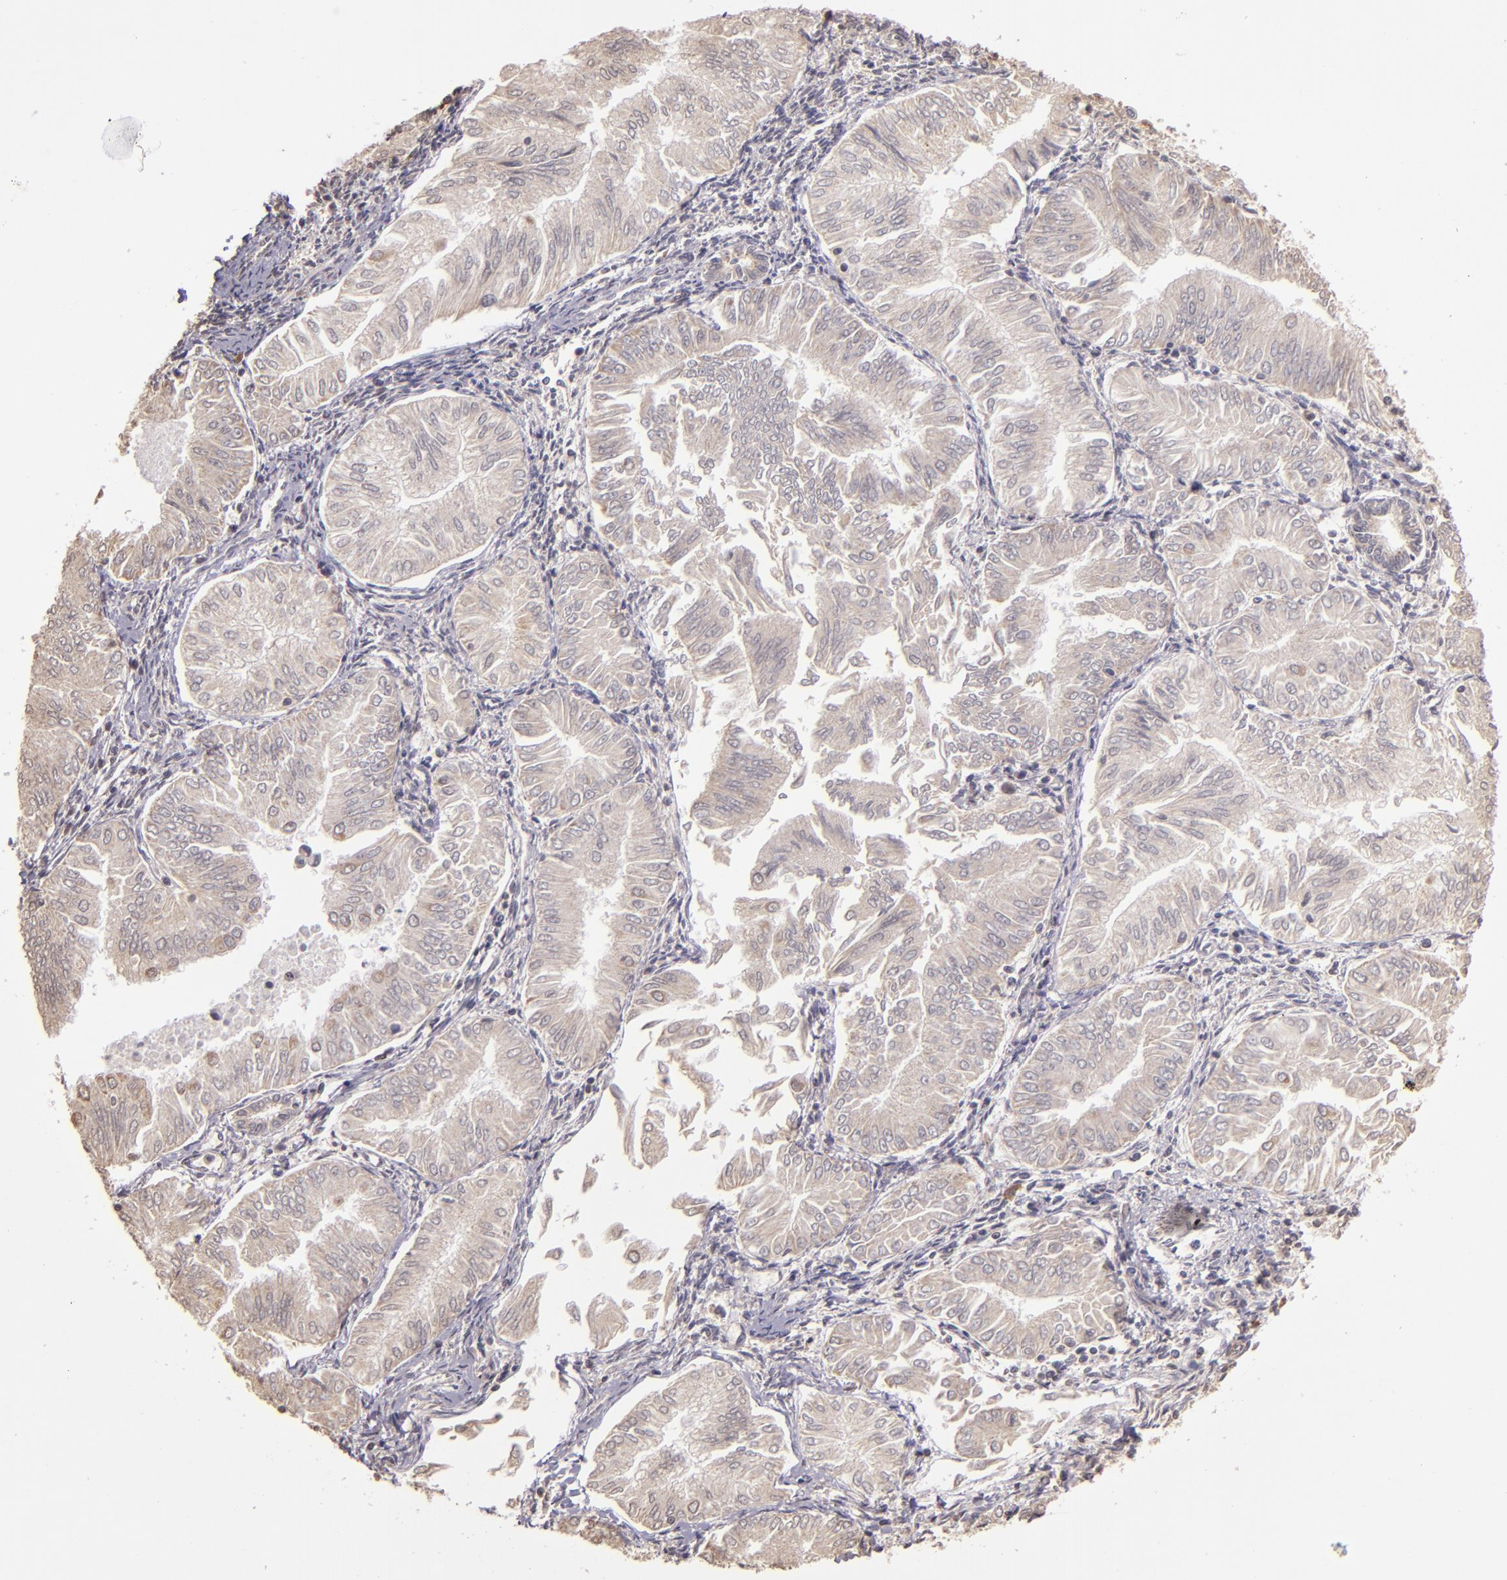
{"staining": {"intensity": "weak", "quantity": ">75%", "location": "cytoplasmic/membranous"}, "tissue": "endometrial cancer", "cell_type": "Tumor cells", "image_type": "cancer", "snomed": [{"axis": "morphology", "description": "Adenocarcinoma, NOS"}, {"axis": "topography", "description": "Endometrium"}], "caption": "Protein staining shows weak cytoplasmic/membranous expression in about >75% of tumor cells in endometrial cancer (adenocarcinoma).", "gene": "ABL1", "patient": {"sex": "female", "age": 53}}